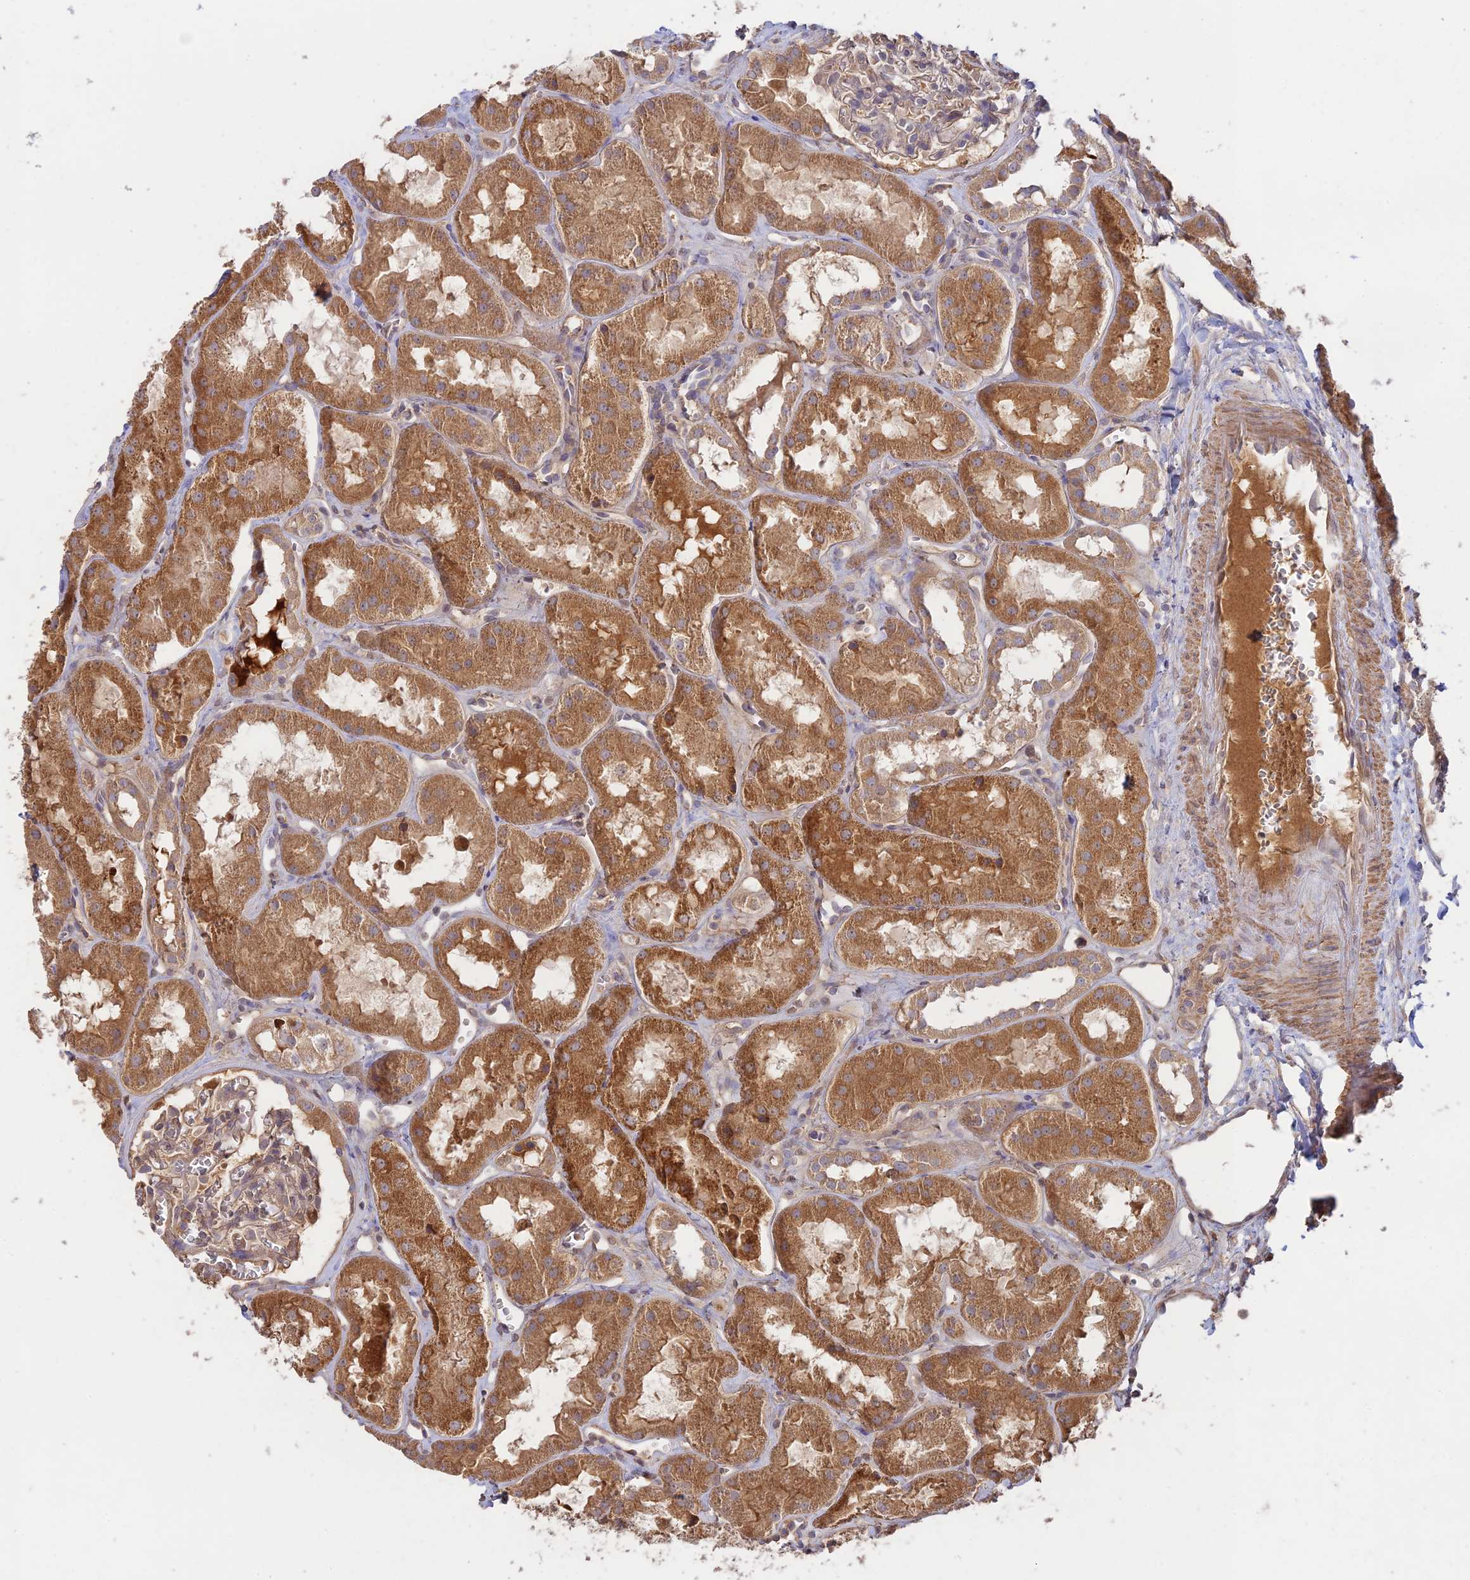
{"staining": {"intensity": "weak", "quantity": "25%-75%", "location": "cytoplasmic/membranous"}, "tissue": "kidney", "cell_type": "Cells in glomeruli", "image_type": "normal", "snomed": [{"axis": "morphology", "description": "Normal tissue, NOS"}, {"axis": "topography", "description": "Kidney"}], "caption": "Immunohistochemistry (IHC) micrograph of unremarkable human kidney stained for a protein (brown), which demonstrates low levels of weak cytoplasmic/membranous positivity in about 25%-75% of cells in glomeruli.", "gene": "CLCF1", "patient": {"sex": "male", "age": 16}}